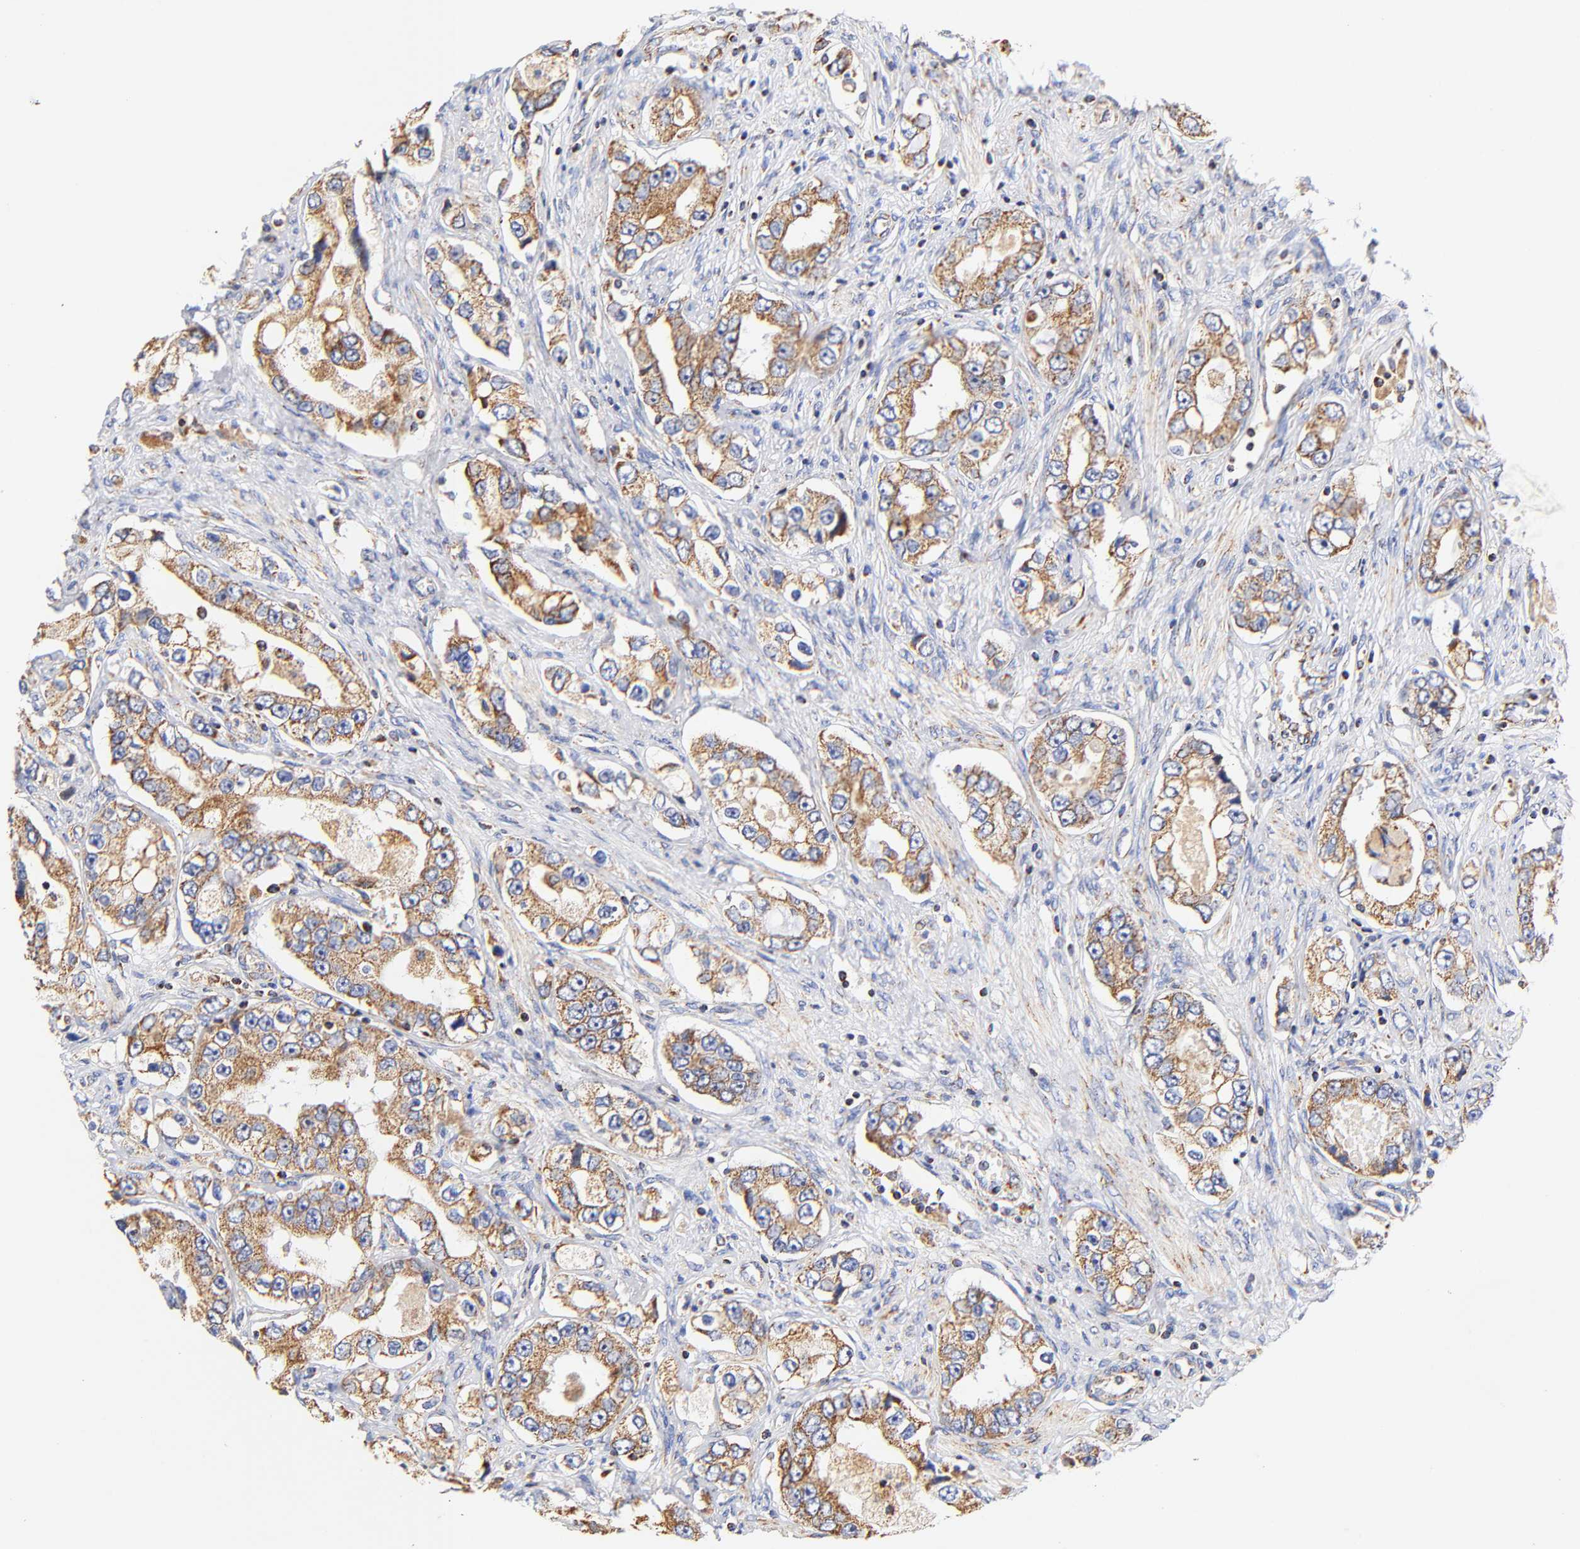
{"staining": {"intensity": "moderate", "quantity": ">75%", "location": "cytoplasmic/membranous"}, "tissue": "prostate cancer", "cell_type": "Tumor cells", "image_type": "cancer", "snomed": [{"axis": "morphology", "description": "Adenocarcinoma, High grade"}, {"axis": "topography", "description": "Prostate"}], "caption": "This is a photomicrograph of IHC staining of prostate cancer, which shows moderate expression in the cytoplasmic/membranous of tumor cells.", "gene": "ATP5F1D", "patient": {"sex": "male", "age": 63}}